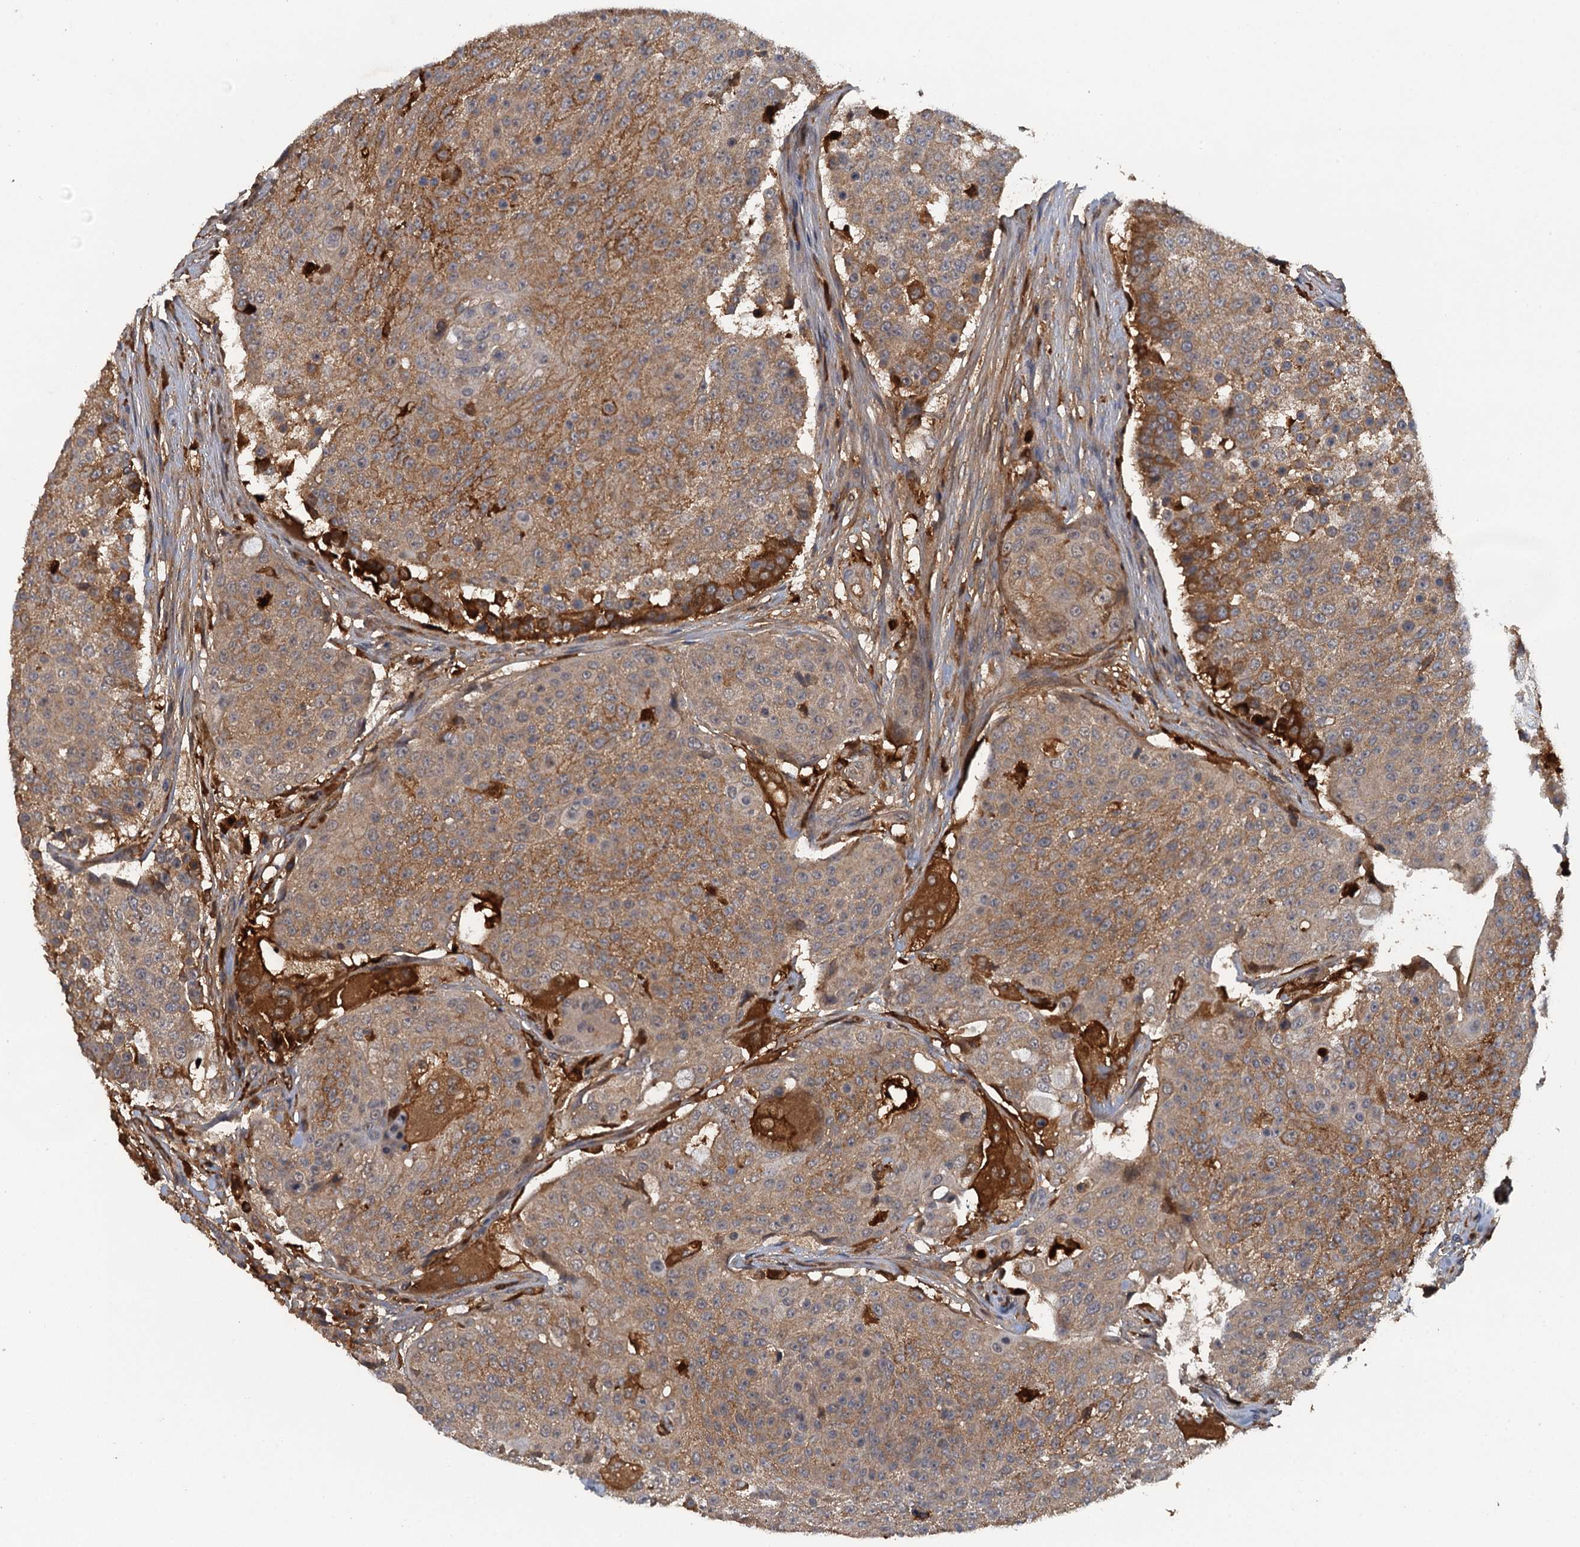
{"staining": {"intensity": "moderate", "quantity": ">75%", "location": "cytoplasmic/membranous"}, "tissue": "urothelial cancer", "cell_type": "Tumor cells", "image_type": "cancer", "snomed": [{"axis": "morphology", "description": "Urothelial carcinoma, High grade"}, {"axis": "topography", "description": "Urinary bladder"}], "caption": "Moderate cytoplasmic/membranous protein positivity is identified in about >75% of tumor cells in urothelial carcinoma (high-grade).", "gene": "HAPLN3", "patient": {"sex": "female", "age": 63}}